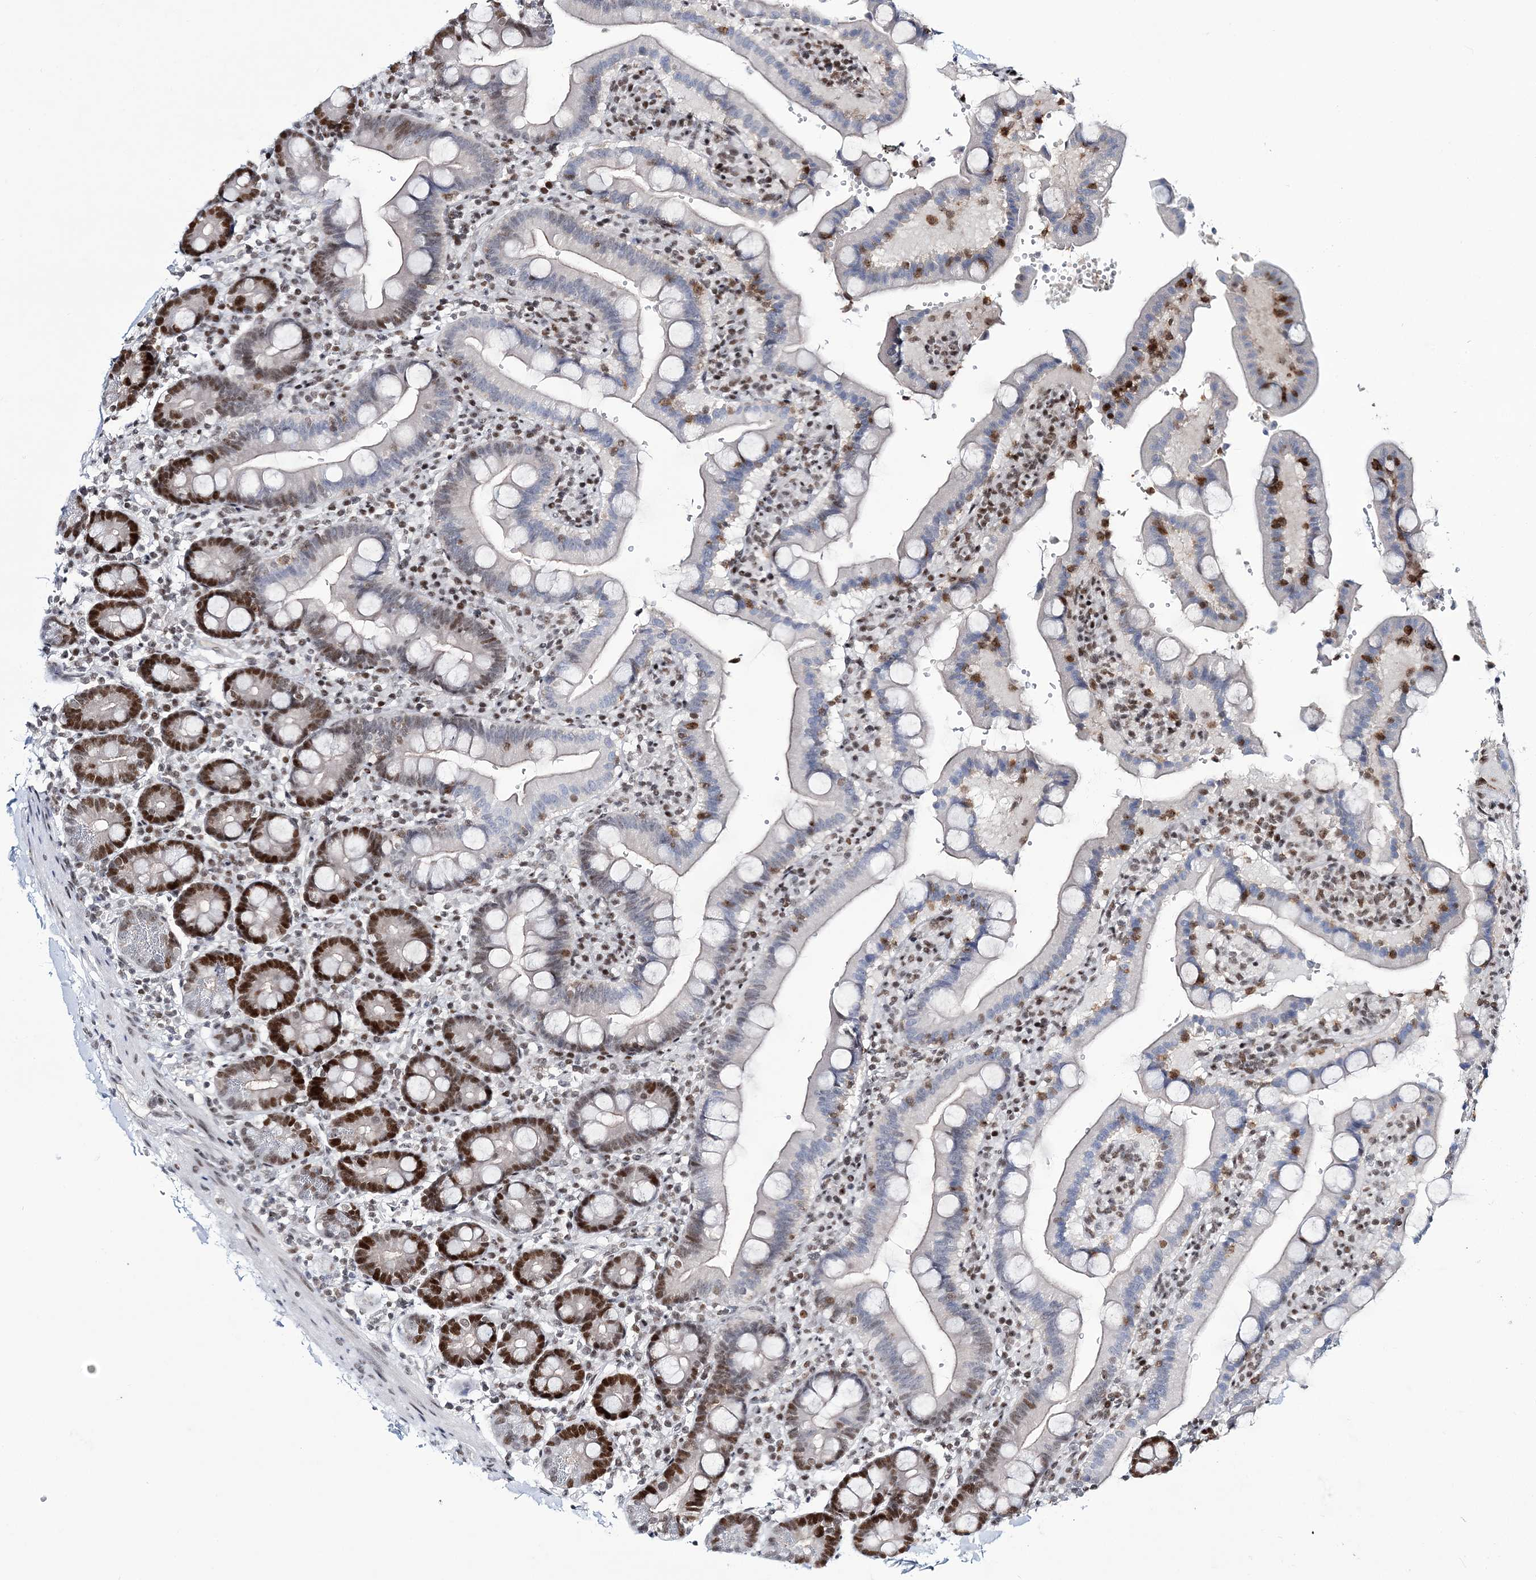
{"staining": {"intensity": "strong", "quantity": "25%-75%", "location": "nuclear"}, "tissue": "duodenum", "cell_type": "Glandular cells", "image_type": "normal", "snomed": [{"axis": "morphology", "description": "Normal tissue, NOS"}, {"axis": "topography", "description": "Small intestine, NOS"}], "caption": "Protein staining displays strong nuclear staining in approximately 25%-75% of glandular cells in benign duodenum.", "gene": "LRRFIP2", "patient": {"sex": "female", "age": 71}}